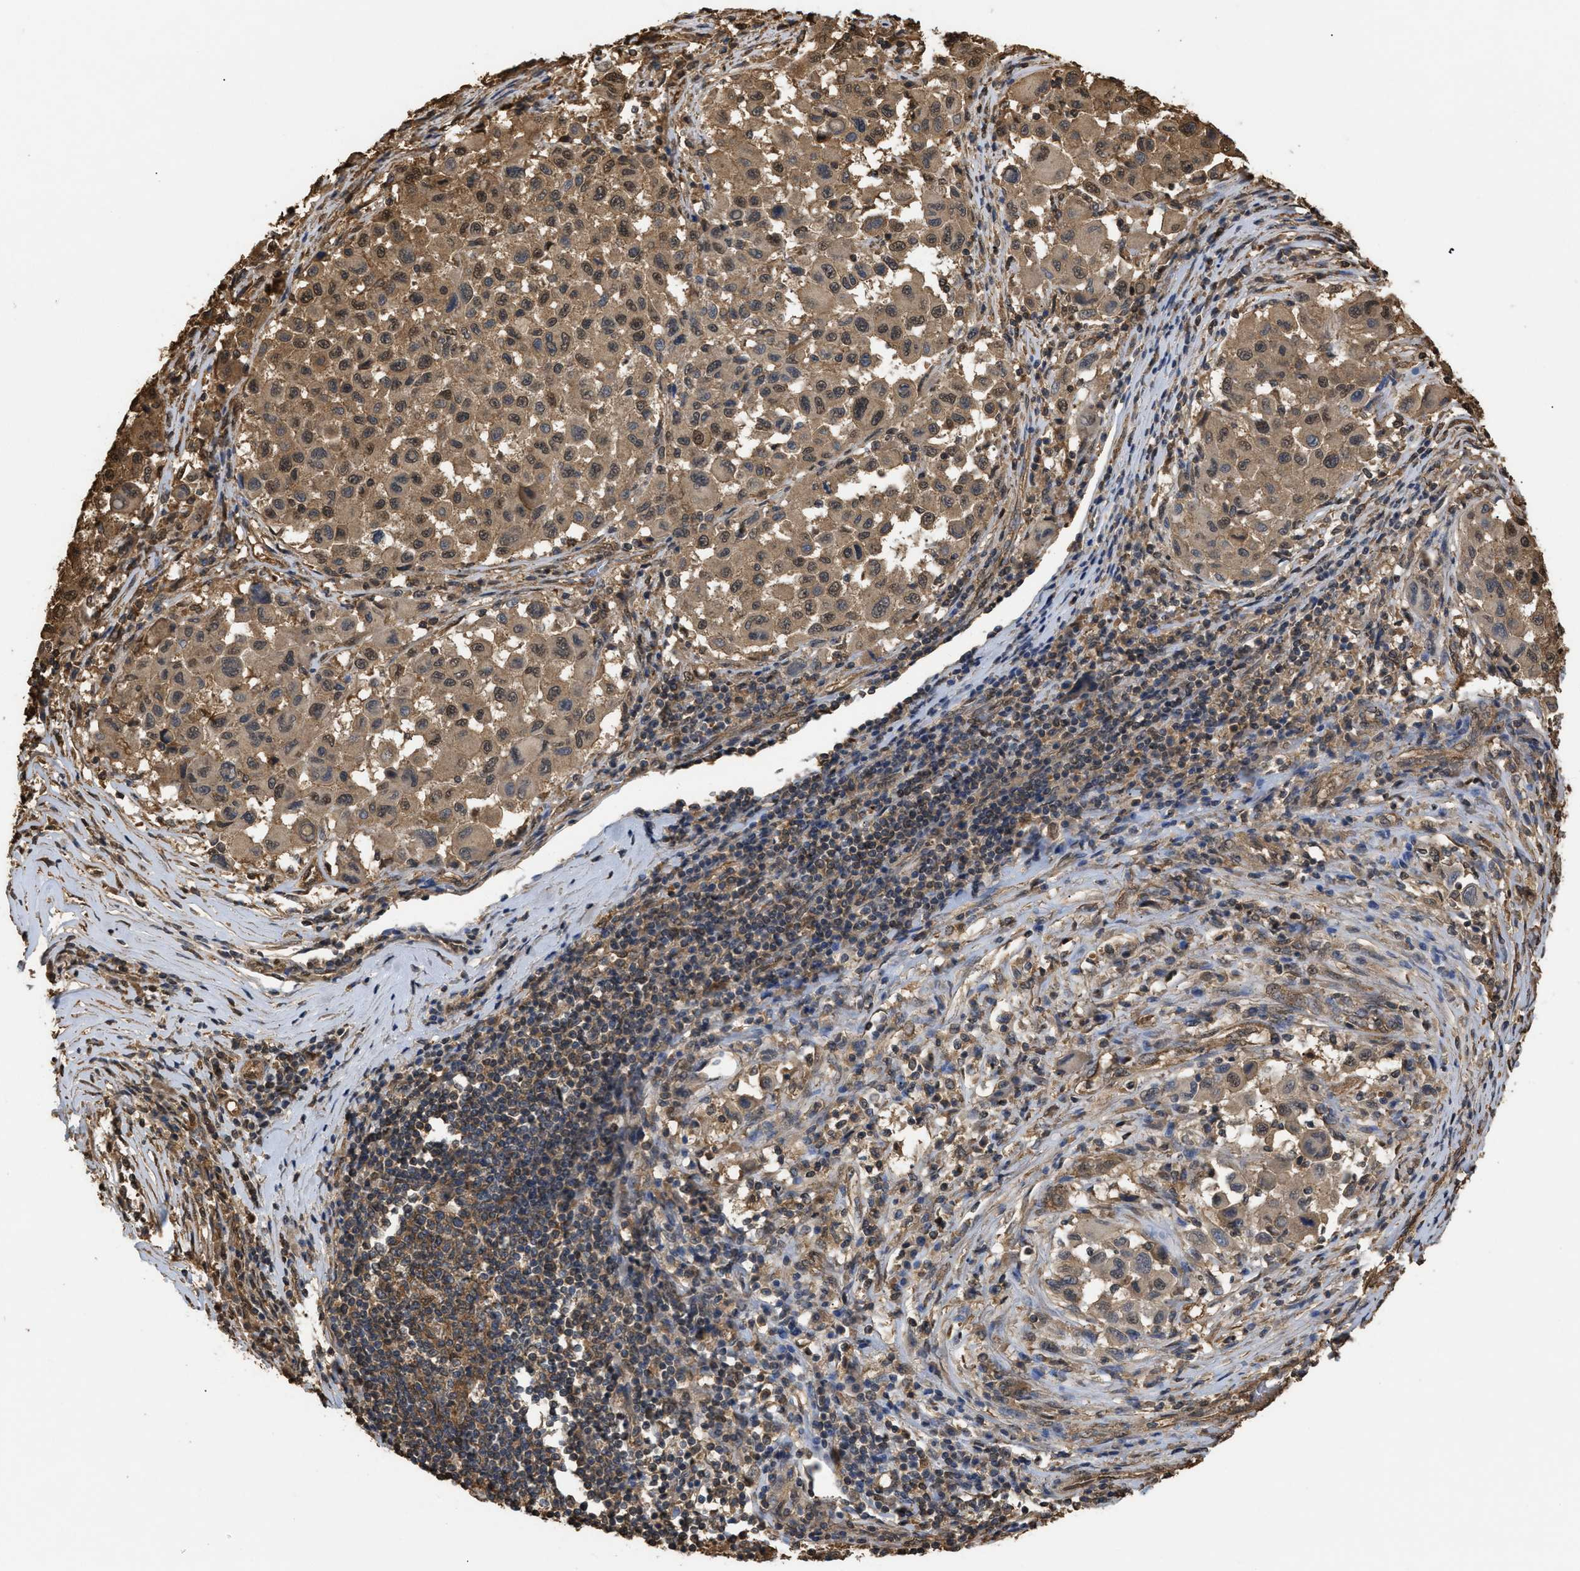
{"staining": {"intensity": "moderate", "quantity": ">75%", "location": "cytoplasmic/membranous,nuclear"}, "tissue": "melanoma", "cell_type": "Tumor cells", "image_type": "cancer", "snomed": [{"axis": "morphology", "description": "Malignant melanoma, Metastatic site"}, {"axis": "topography", "description": "Lymph node"}], "caption": "IHC of human malignant melanoma (metastatic site) exhibits medium levels of moderate cytoplasmic/membranous and nuclear expression in about >75% of tumor cells. (DAB IHC with brightfield microscopy, high magnification).", "gene": "CALM1", "patient": {"sex": "male", "age": 61}}